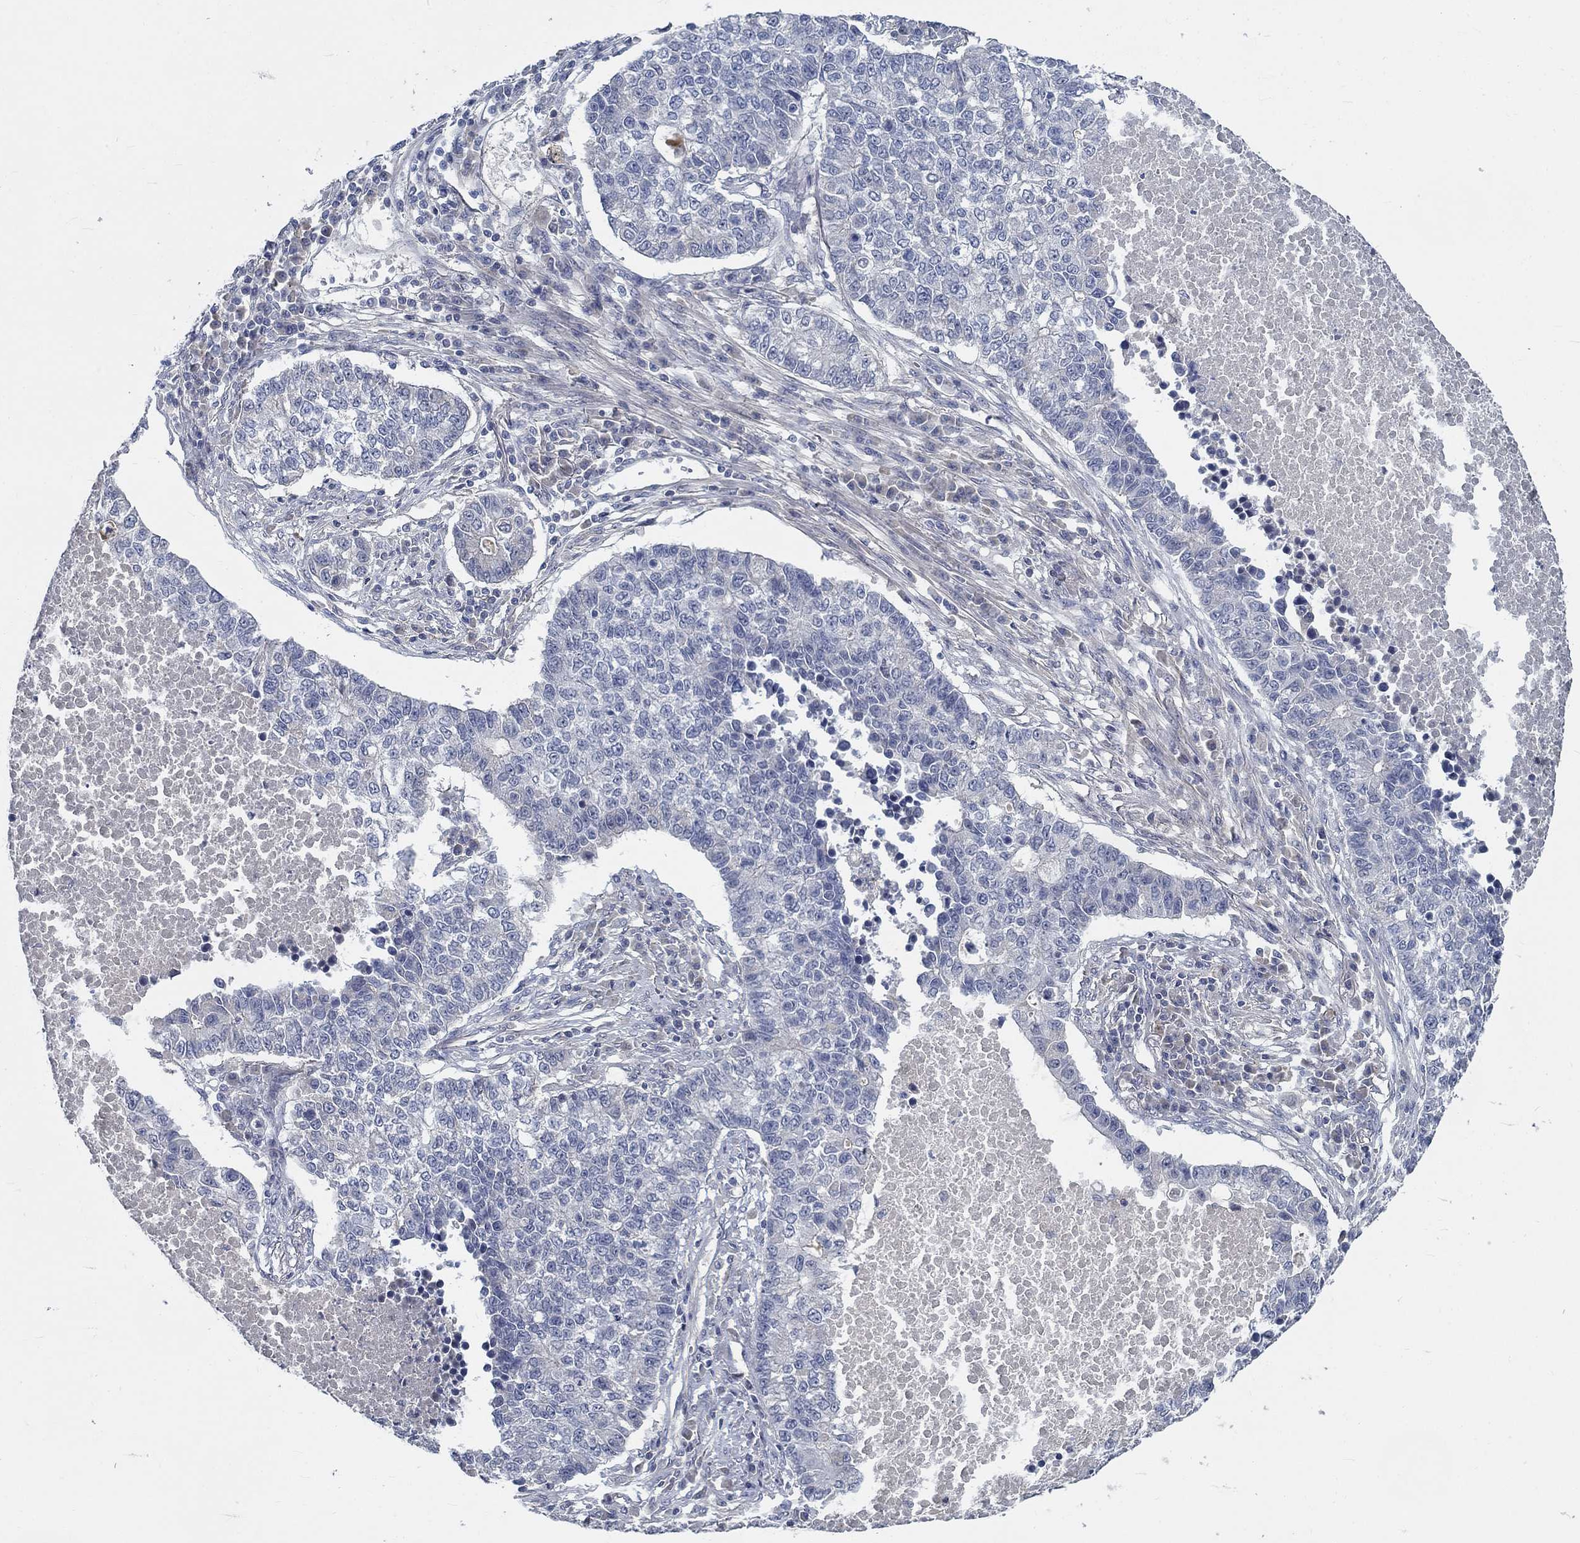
{"staining": {"intensity": "weak", "quantity": "<25%", "location": "cytoplasmic/membranous"}, "tissue": "lung cancer", "cell_type": "Tumor cells", "image_type": "cancer", "snomed": [{"axis": "morphology", "description": "Adenocarcinoma, NOS"}, {"axis": "topography", "description": "Lung"}], "caption": "DAB immunohistochemical staining of human lung cancer (adenocarcinoma) exhibits no significant expression in tumor cells.", "gene": "MYBPC1", "patient": {"sex": "male", "age": 57}}